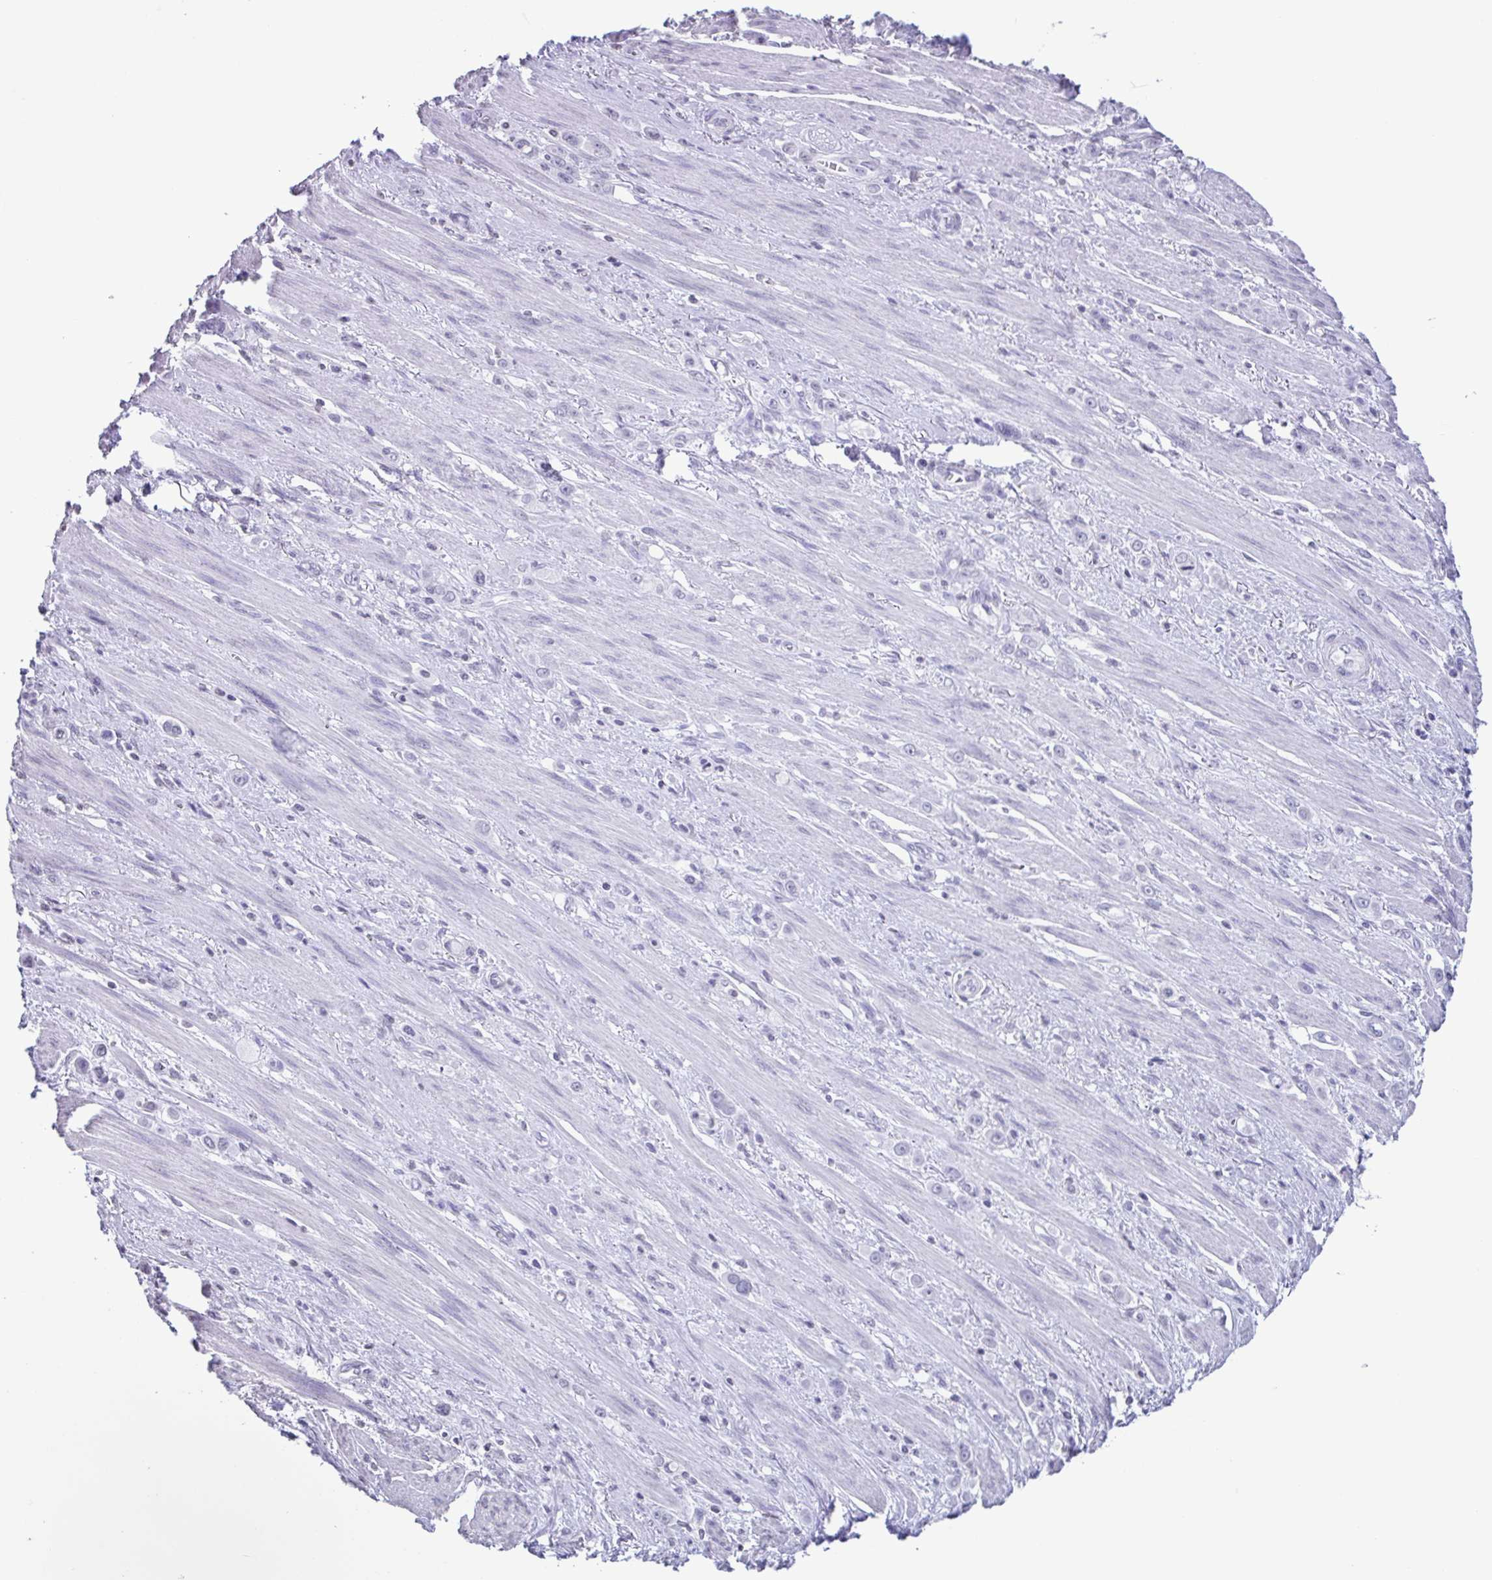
{"staining": {"intensity": "negative", "quantity": "none", "location": "none"}, "tissue": "stomach cancer", "cell_type": "Tumor cells", "image_type": "cancer", "snomed": [{"axis": "morphology", "description": "Adenocarcinoma, NOS"}, {"axis": "topography", "description": "Stomach, upper"}], "caption": "DAB (3,3'-diaminobenzidine) immunohistochemical staining of stomach cancer shows no significant expression in tumor cells.", "gene": "VCY1B", "patient": {"sex": "male", "age": 75}}